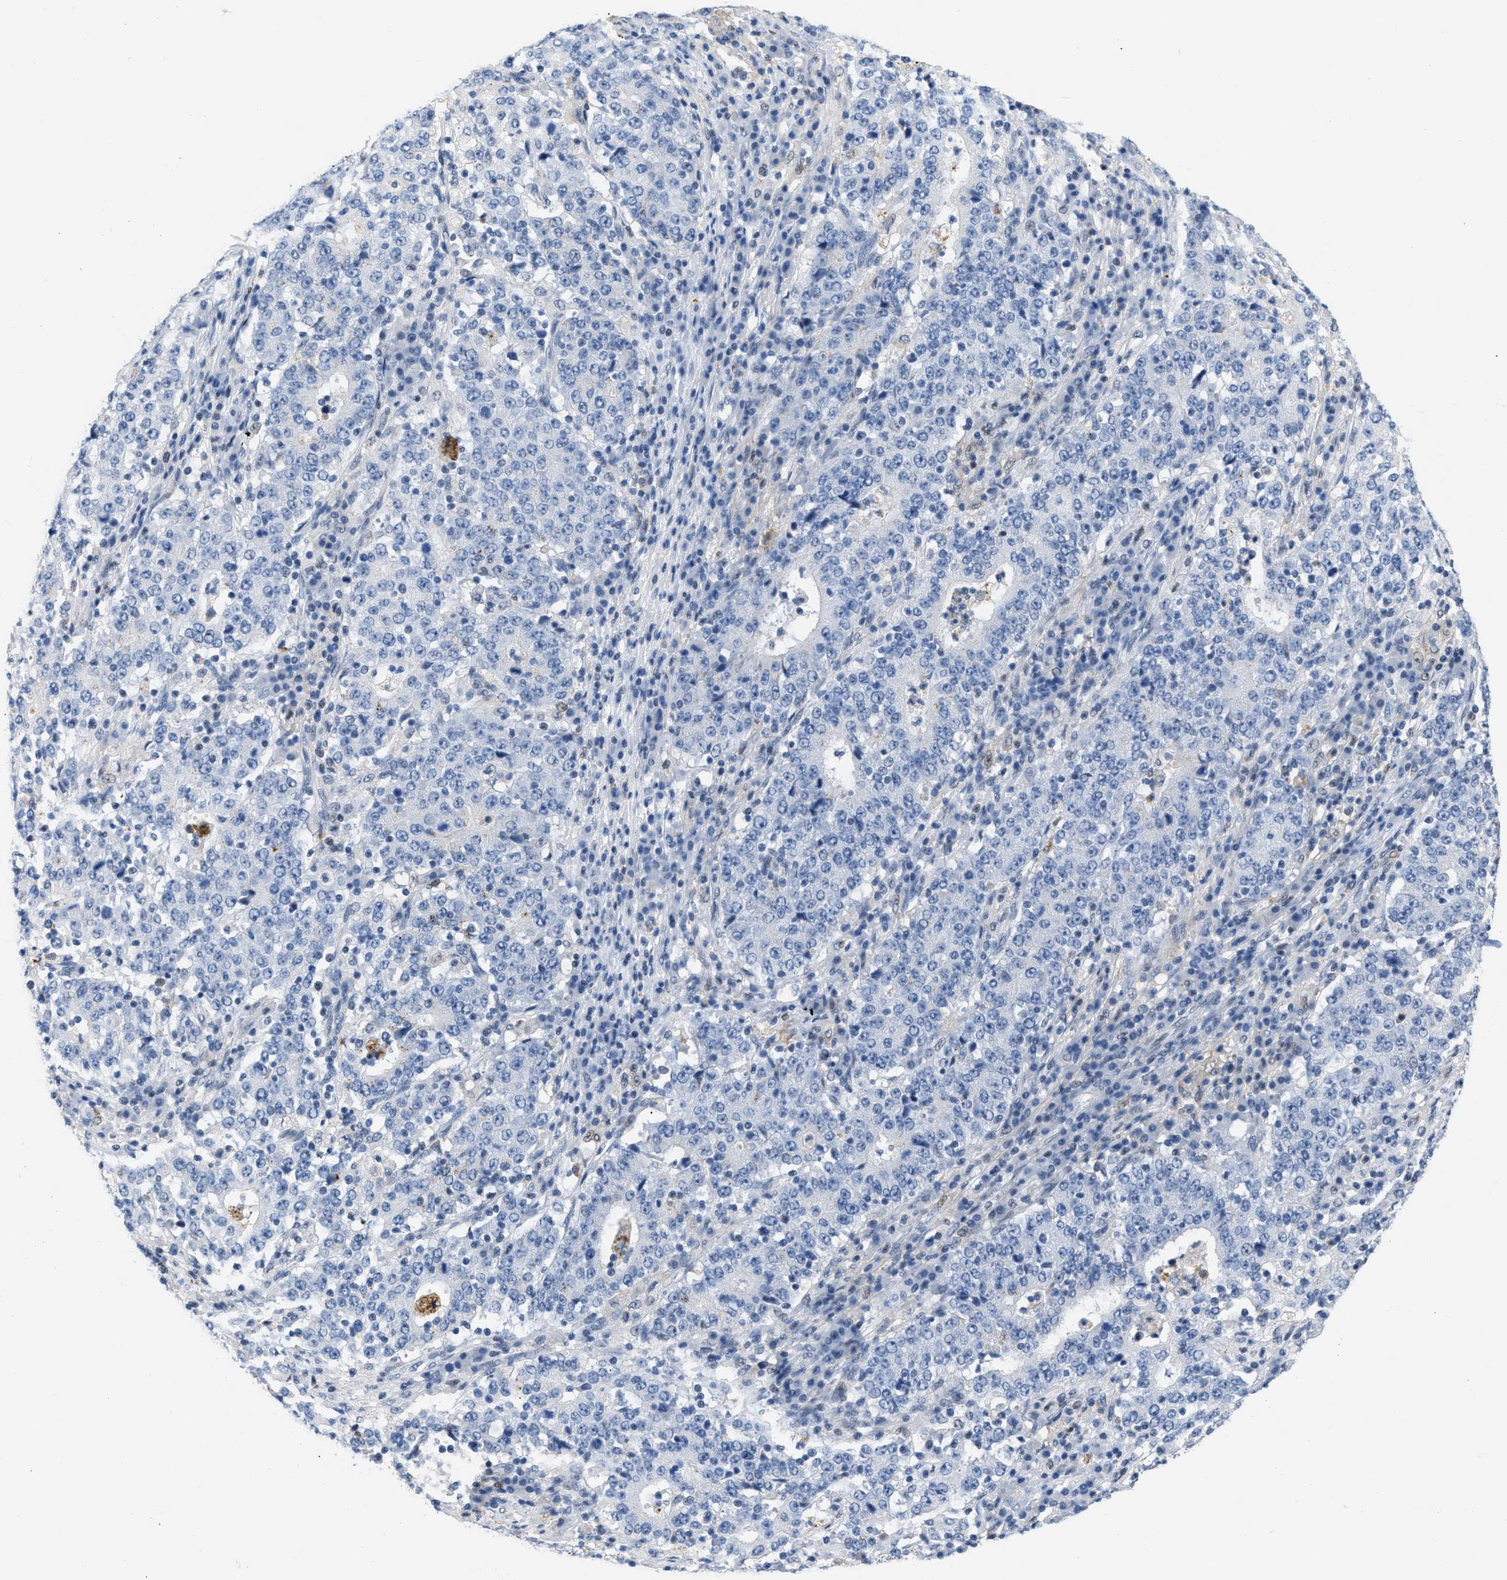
{"staining": {"intensity": "negative", "quantity": "none", "location": "none"}, "tissue": "stomach cancer", "cell_type": "Tumor cells", "image_type": "cancer", "snomed": [{"axis": "morphology", "description": "Adenocarcinoma, NOS"}, {"axis": "topography", "description": "Stomach"}], "caption": "Micrograph shows no protein staining in tumor cells of stomach adenocarcinoma tissue. The staining is performed using DAB brown chromogen with nuclei counter-stained in using hematoxylin.", "gene": "BOLL", "patient": {"sex": "male", "age": 59}}